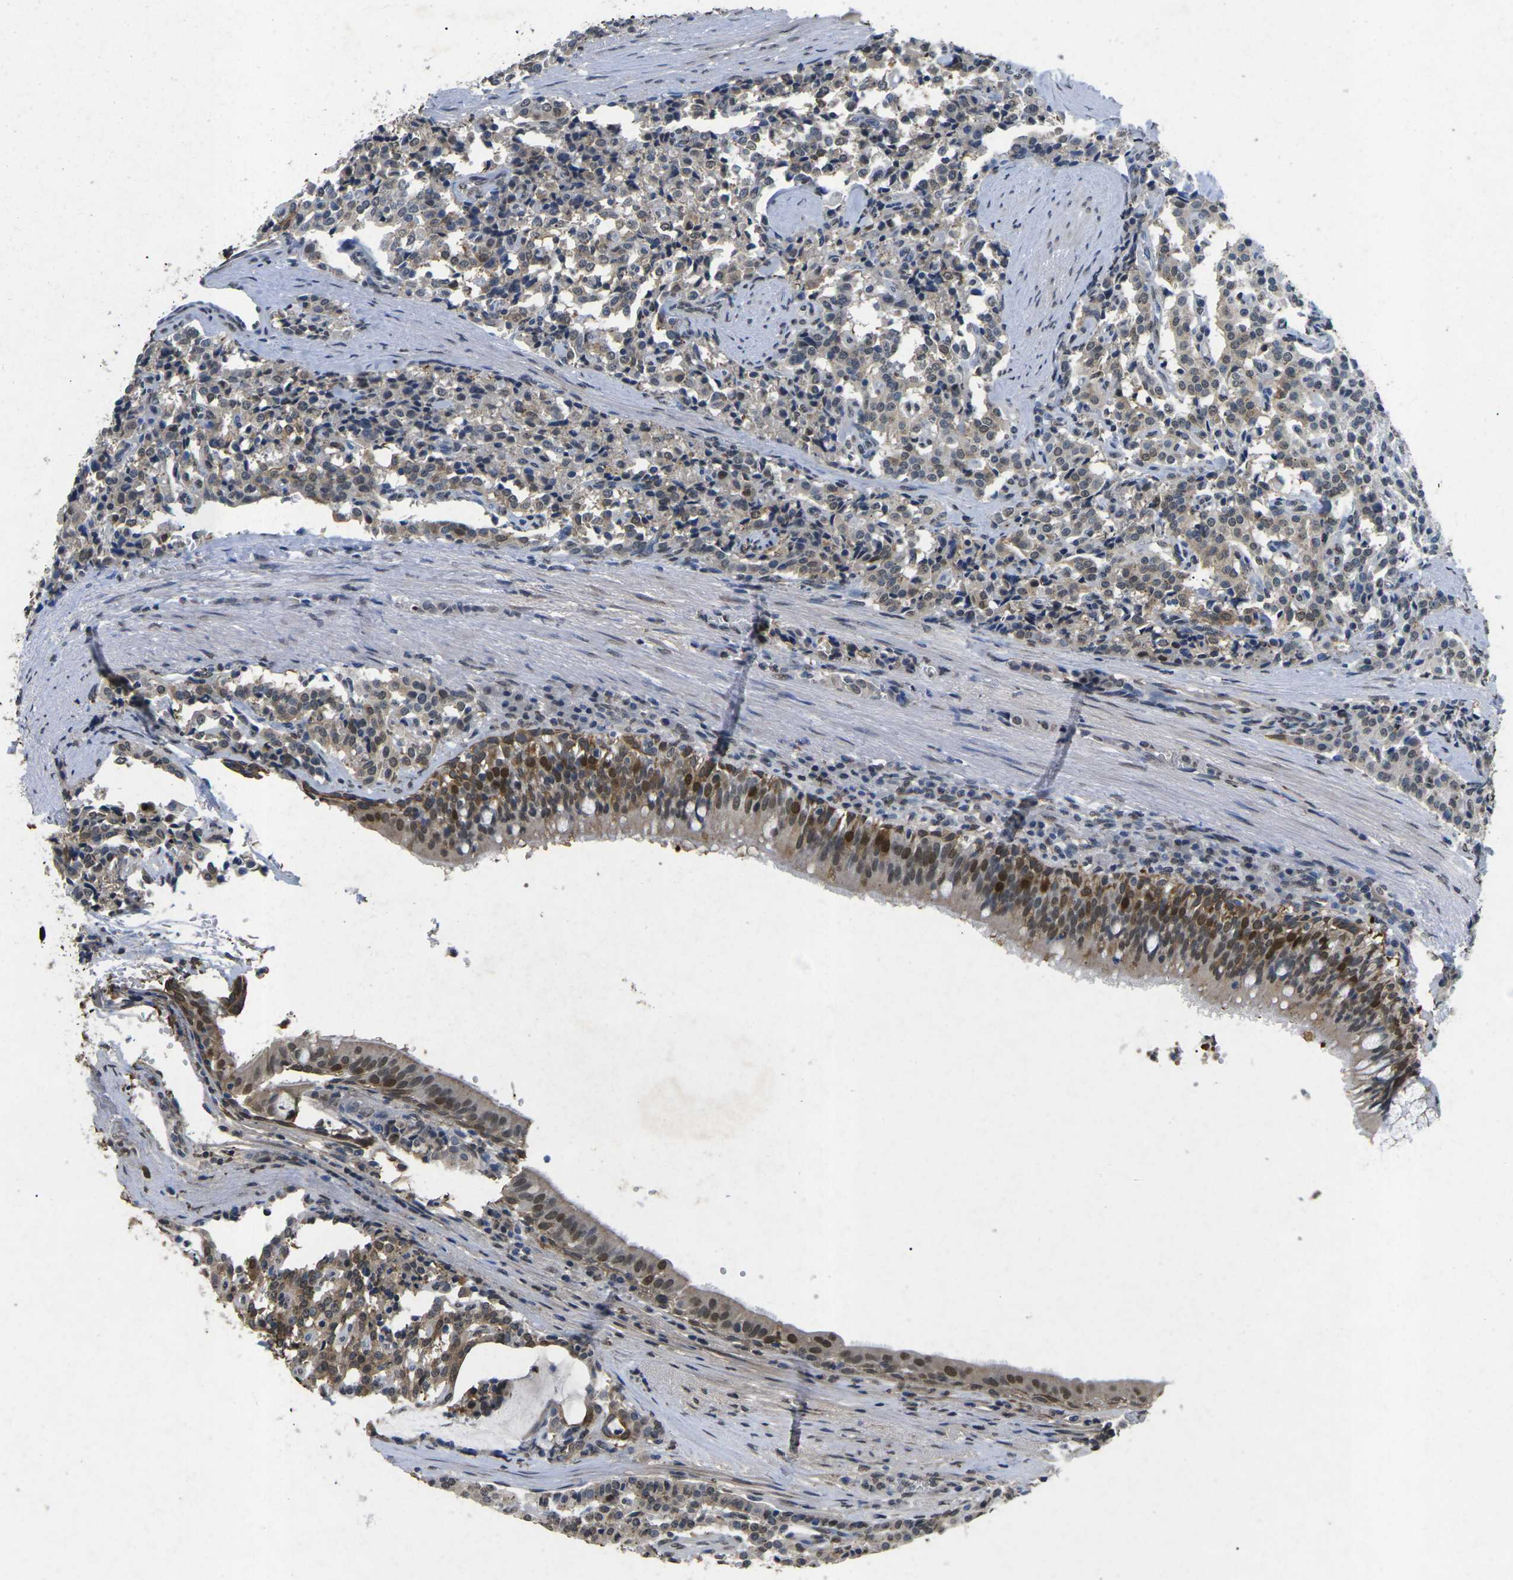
{"staining": {"intensity": "weak", "quantity": "25%-75%", "location": "cytoplasmic/membranous"}, "tissue": "carcinoid", "cell_type": "Tumor cells", "image_type": "cancer", "snomed": [{"axis": "morphology", "description": "Carcinoid, malignant, NOS"}, {"axis": "topography", "description": "Lung"}], "caption": "This photomicrograph reveals IHC staining of carcinoid (malignant), with low weak cytoplasmic/membranous staining in approximately 25%-75% of tumor cells.", "gene": "SCNN1B", "patient": {"sex": "male", "age": 30}}